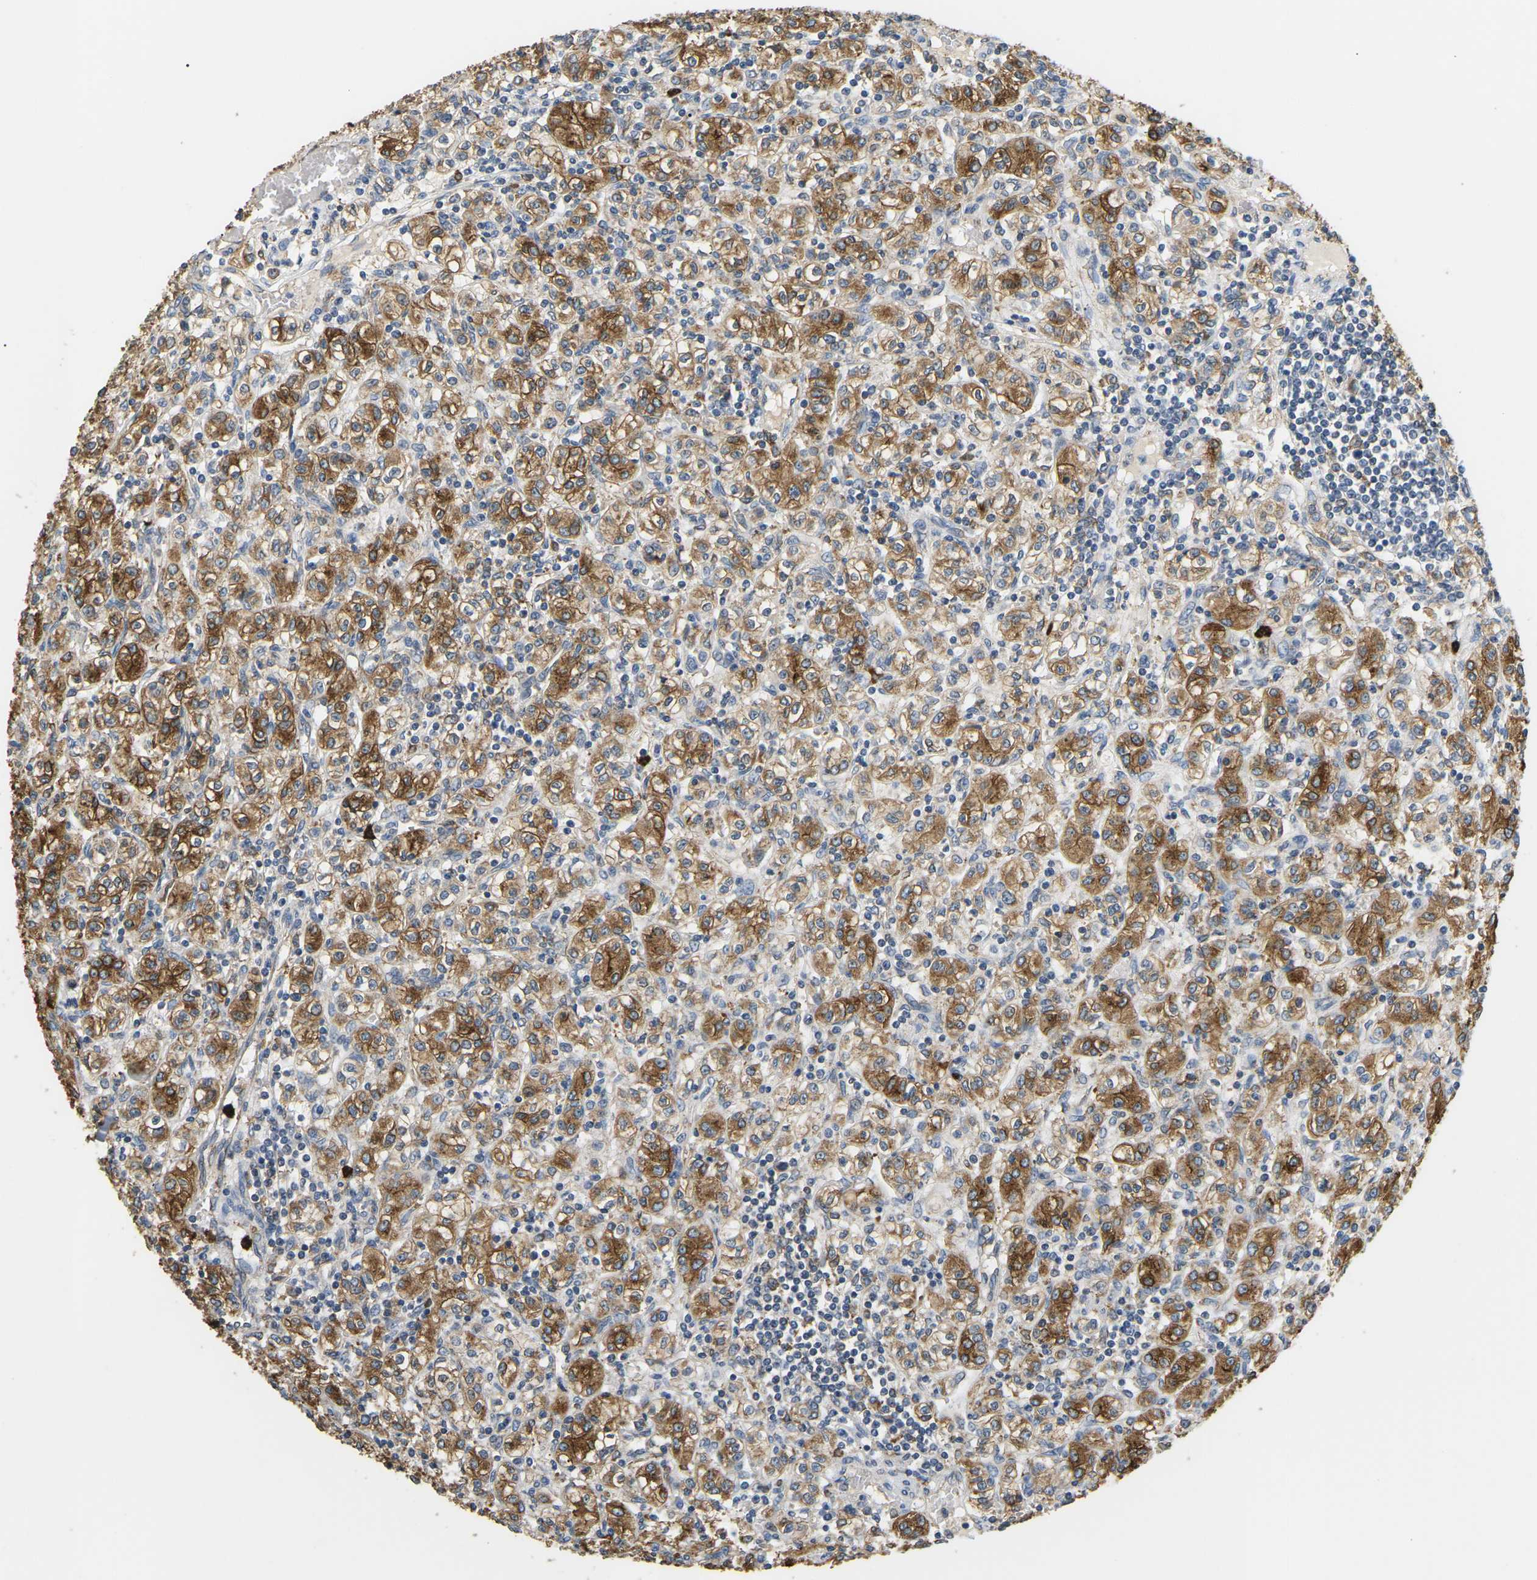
{"staining": {"intensity": "moderate", "quantity": ">75%", "location": "cytoplasmic/membranous"}, "tissue": "renal cancer", "cell_type": "Tumor cells", "image_type": "cancer", "snomed": [{"axis": "morphology", "description": "Adenocarcinoma, NOS"}, {"axis": "topography", "description": "Kidney"}], "caption": "The immunohistochemical stain highlights moderate cytoplasmic/membranous expression in tumor cells of renal adenocarcinoma tissue.", "gene": "ADM", "patient": {"sex": "male", "age": 77}}